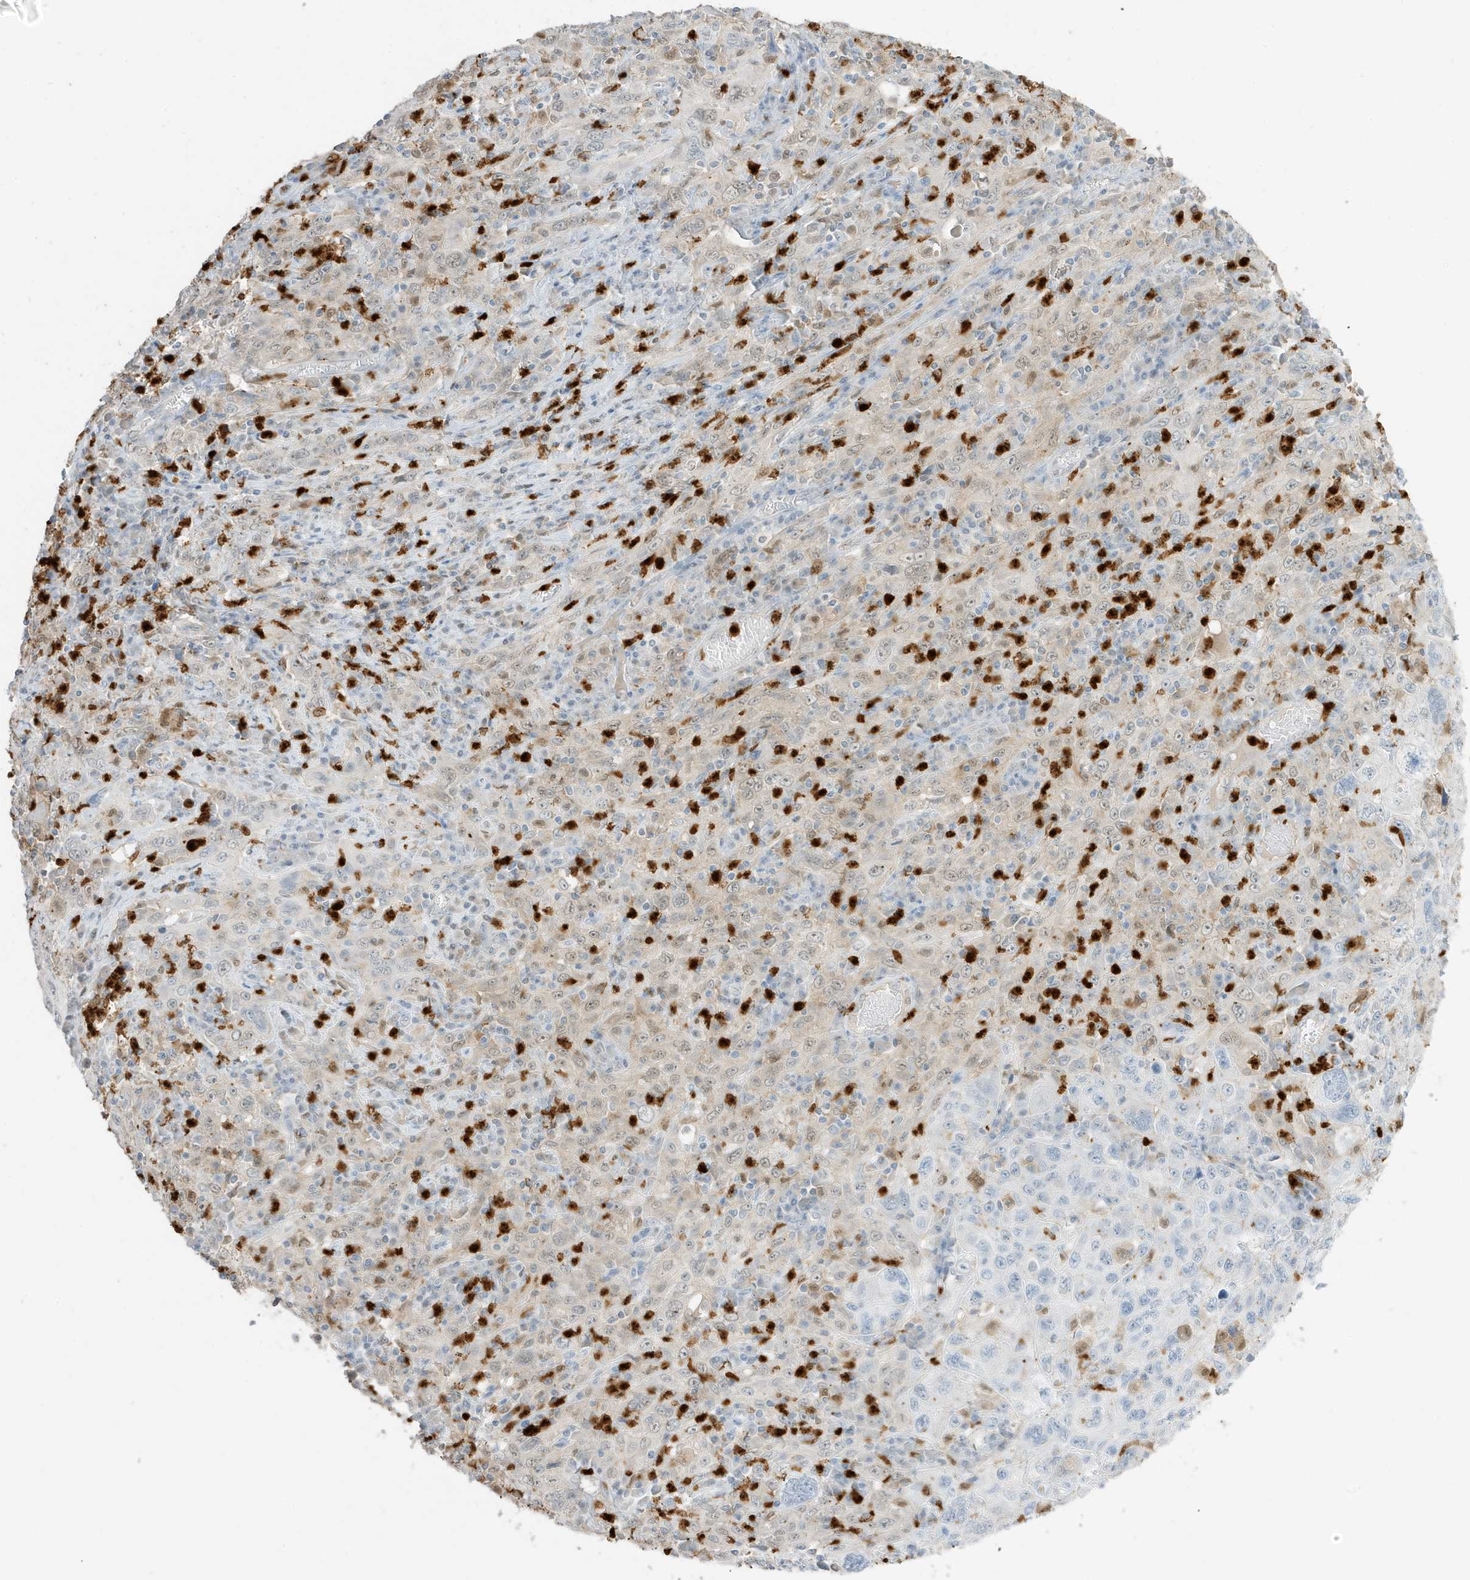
{"staining": {"intensity": "weak", "quantity": "<25%", "location": "nuclear"}, "tissue": "cervical cancer", "cell_type": "Tumor cells", "image_type": "cancer", "snomed": [{"axis": "morphology", "description": "Squamous cell carcinoma, NOS"}, {"axis": "topography", "description": "Cervix"}], "caption": "A high-resolution micrograph shows IHC staining of squamous cell carcinoma (cervical), which shows no significant staining in tumor cells.", "gene": "GCA", "patient": {"sex": "female", "age": 46}}